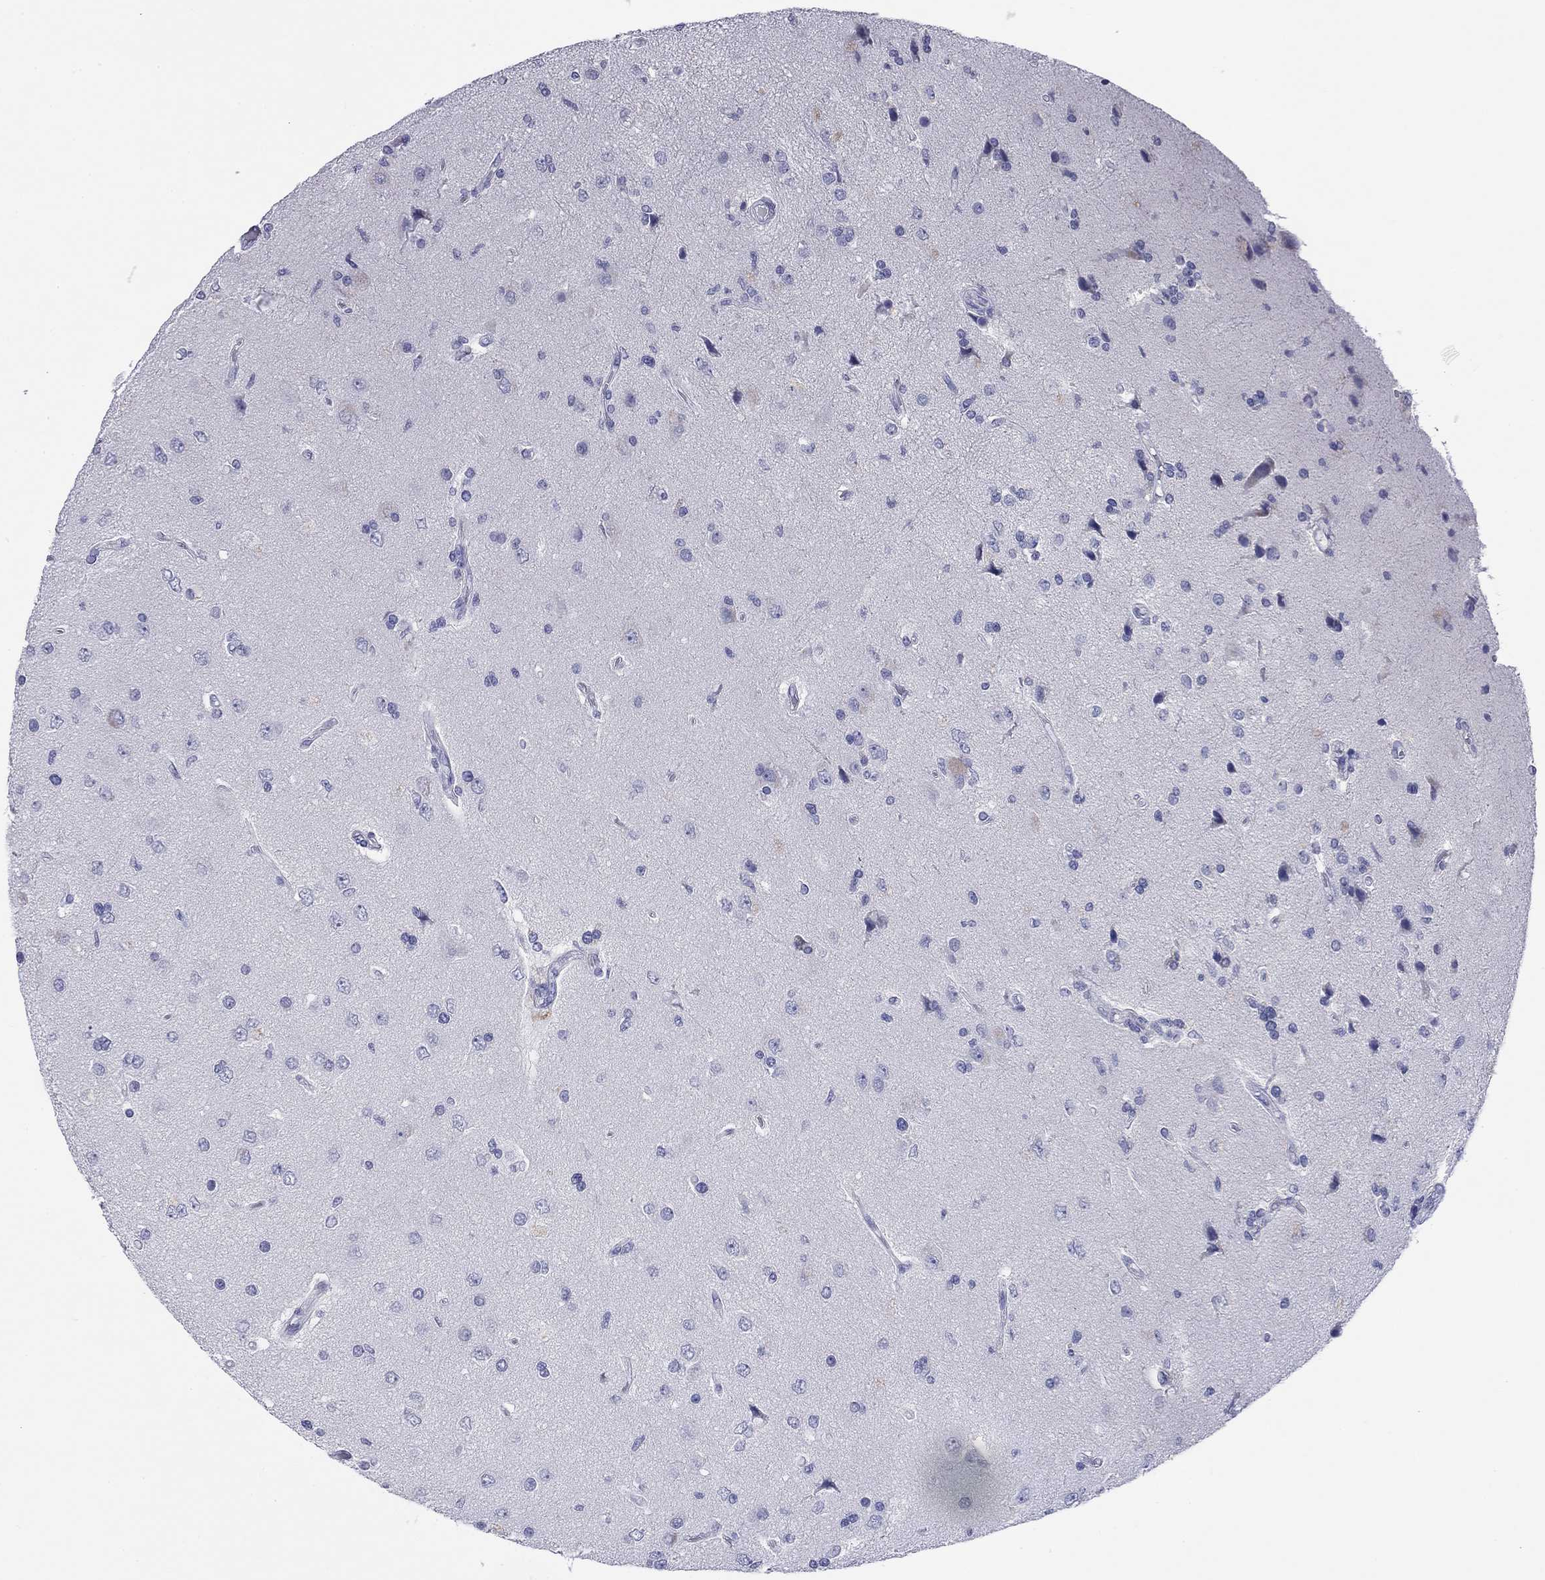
{"staining": {"intensity": "negative", "quantity": "none", "location": "none"}, "tissue": "glioma", "cell_type": "Tumor cells", "image_type": "cancer", "snomed": [{"axis": "morphology", "description": "Glioma, malignant, High grade"}, {"axis": "topography", "description": "Brain"}], "caption": "The IHC histopathology image has no significant staining in tumor cells of malignant glioma (high-grade) tissue.", "gene": "ABCC2", "patient": {"sex": "male", "age": 56}}